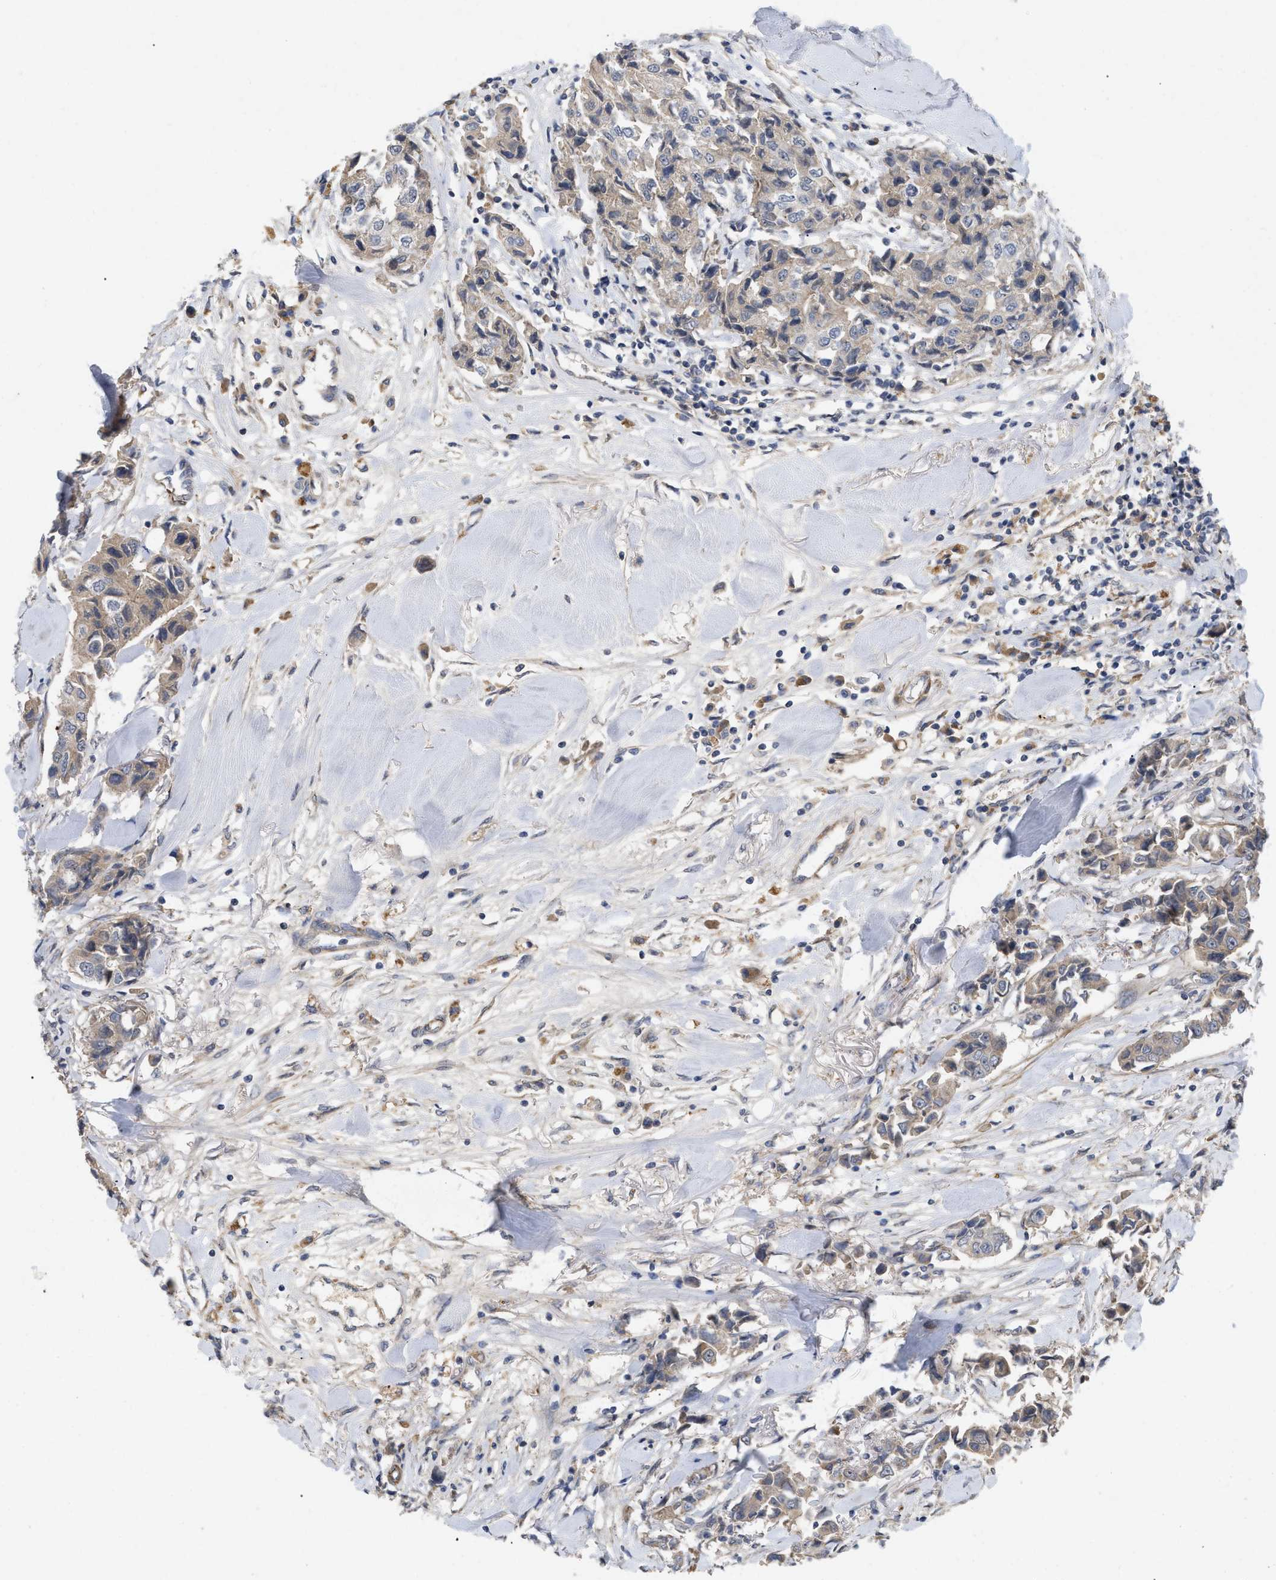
{"staining": {"intensity": "weak", "quantity": ">75%", "location": "cytoplasmic/membranous"}, "tissue": "breast cancer", "cell_type": "Tumor cells", "image_type": "cancer", "snomed": [{"axis": "morphology", "description": "Duct carcinoma"}, {"axis": "topography", "description": "Breast"}], "caption": "Brown immunohistochemical staining in human breast cancer reveals weak cytoplasmic/membranous expression in approximately >75% of tumor cells.", "gene": "ST6GALNAC6", "patient": {"sex": "female", "age": 80}}